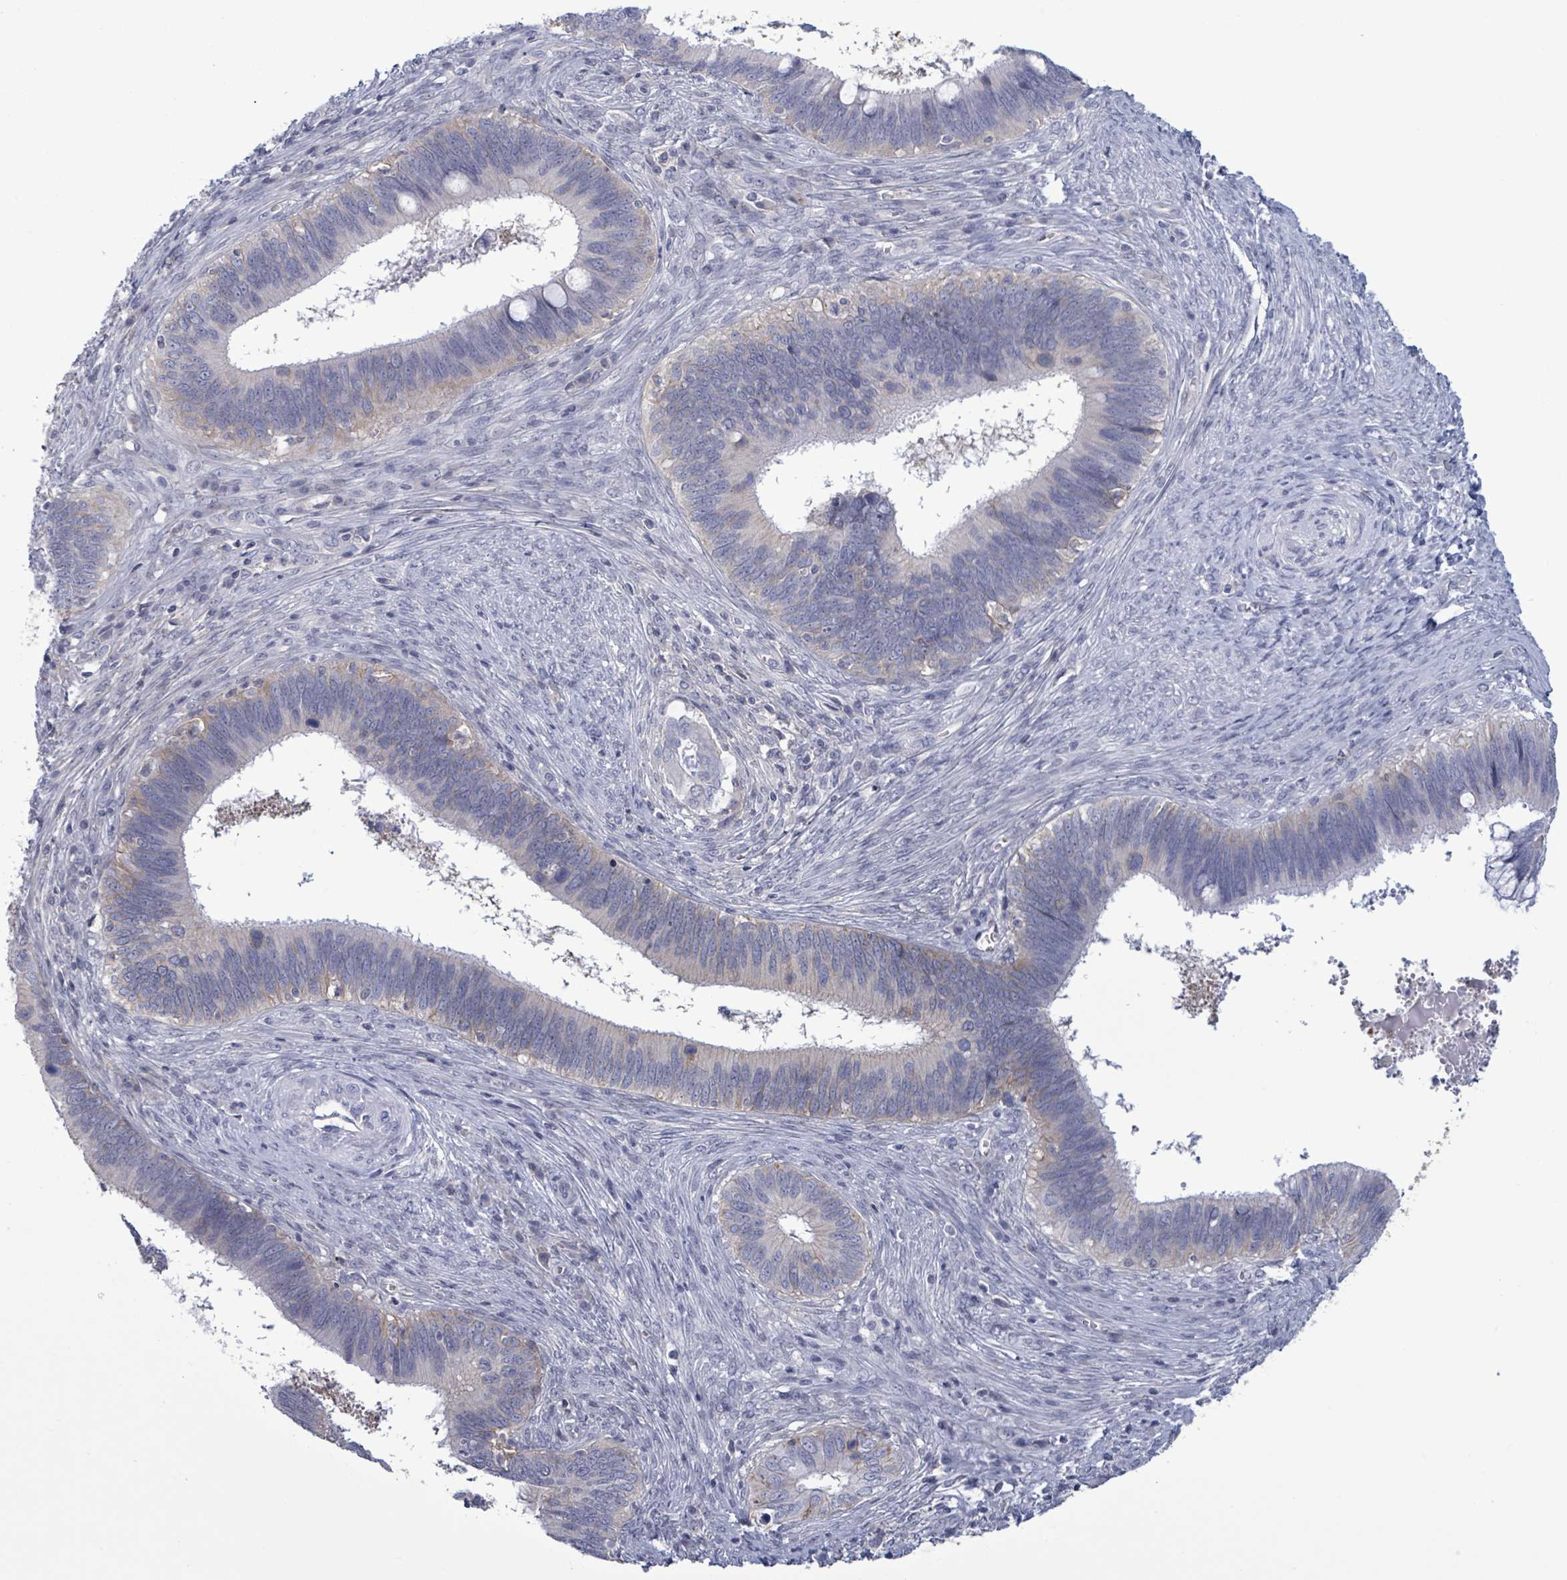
{"staining": {"intensity": "negative", "quantity": "none", "location": "none"}, "tissue": "cervical cancer", "cell_type": "Tumor cells", "image_type": "cancer", "snomed": [{"axis": "morphology", "description": "Adenocarcinoma, NOS"}, {"axis": "topography", "description": "Cervix"}], "caption": "High power microscopy photomicrograph of an immunohistochemistry micrograph of cervical adenocarcinoma, revealing no significant expression in tumor cells. (DAB immunohistochemistry (IHC), high magnification).", "gene": "BSG", "patient": {"sex": "female", "age": 42}}